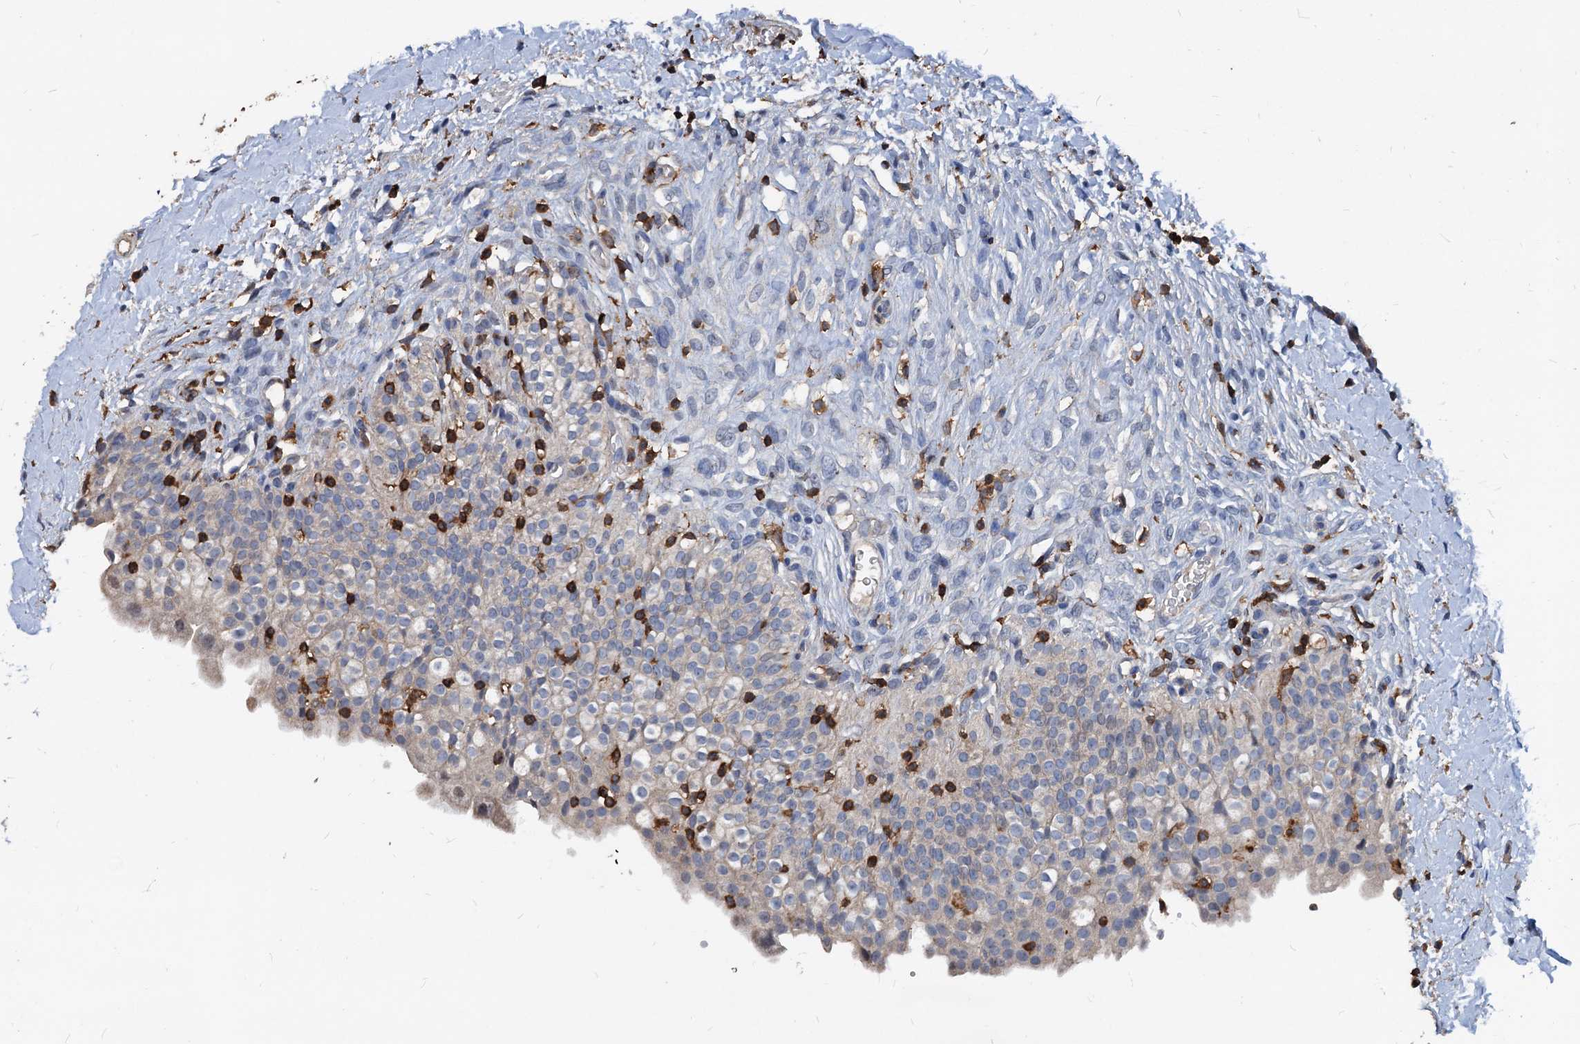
{"staining": {"intensity": "negative", "quantity": "none", "location": "none"}, "tissue": "urinary bladder", "cell_type": "Urothelial cells", "image_type": "normal", "snomed": [{"axis": "morphology", "description": "Normal tissue, NOS"}, {"axis": "topography", "description": "Urinary bladder"}], "caption": "Immunohistochemistry (IHC) histopathology image of benign urinary bladder: human urinary bladder stained with DAB exhibits no significant protein positivity in urothelial cells.", "gene": "LCP2", "patient": {"sex": "male", "age": 55}}